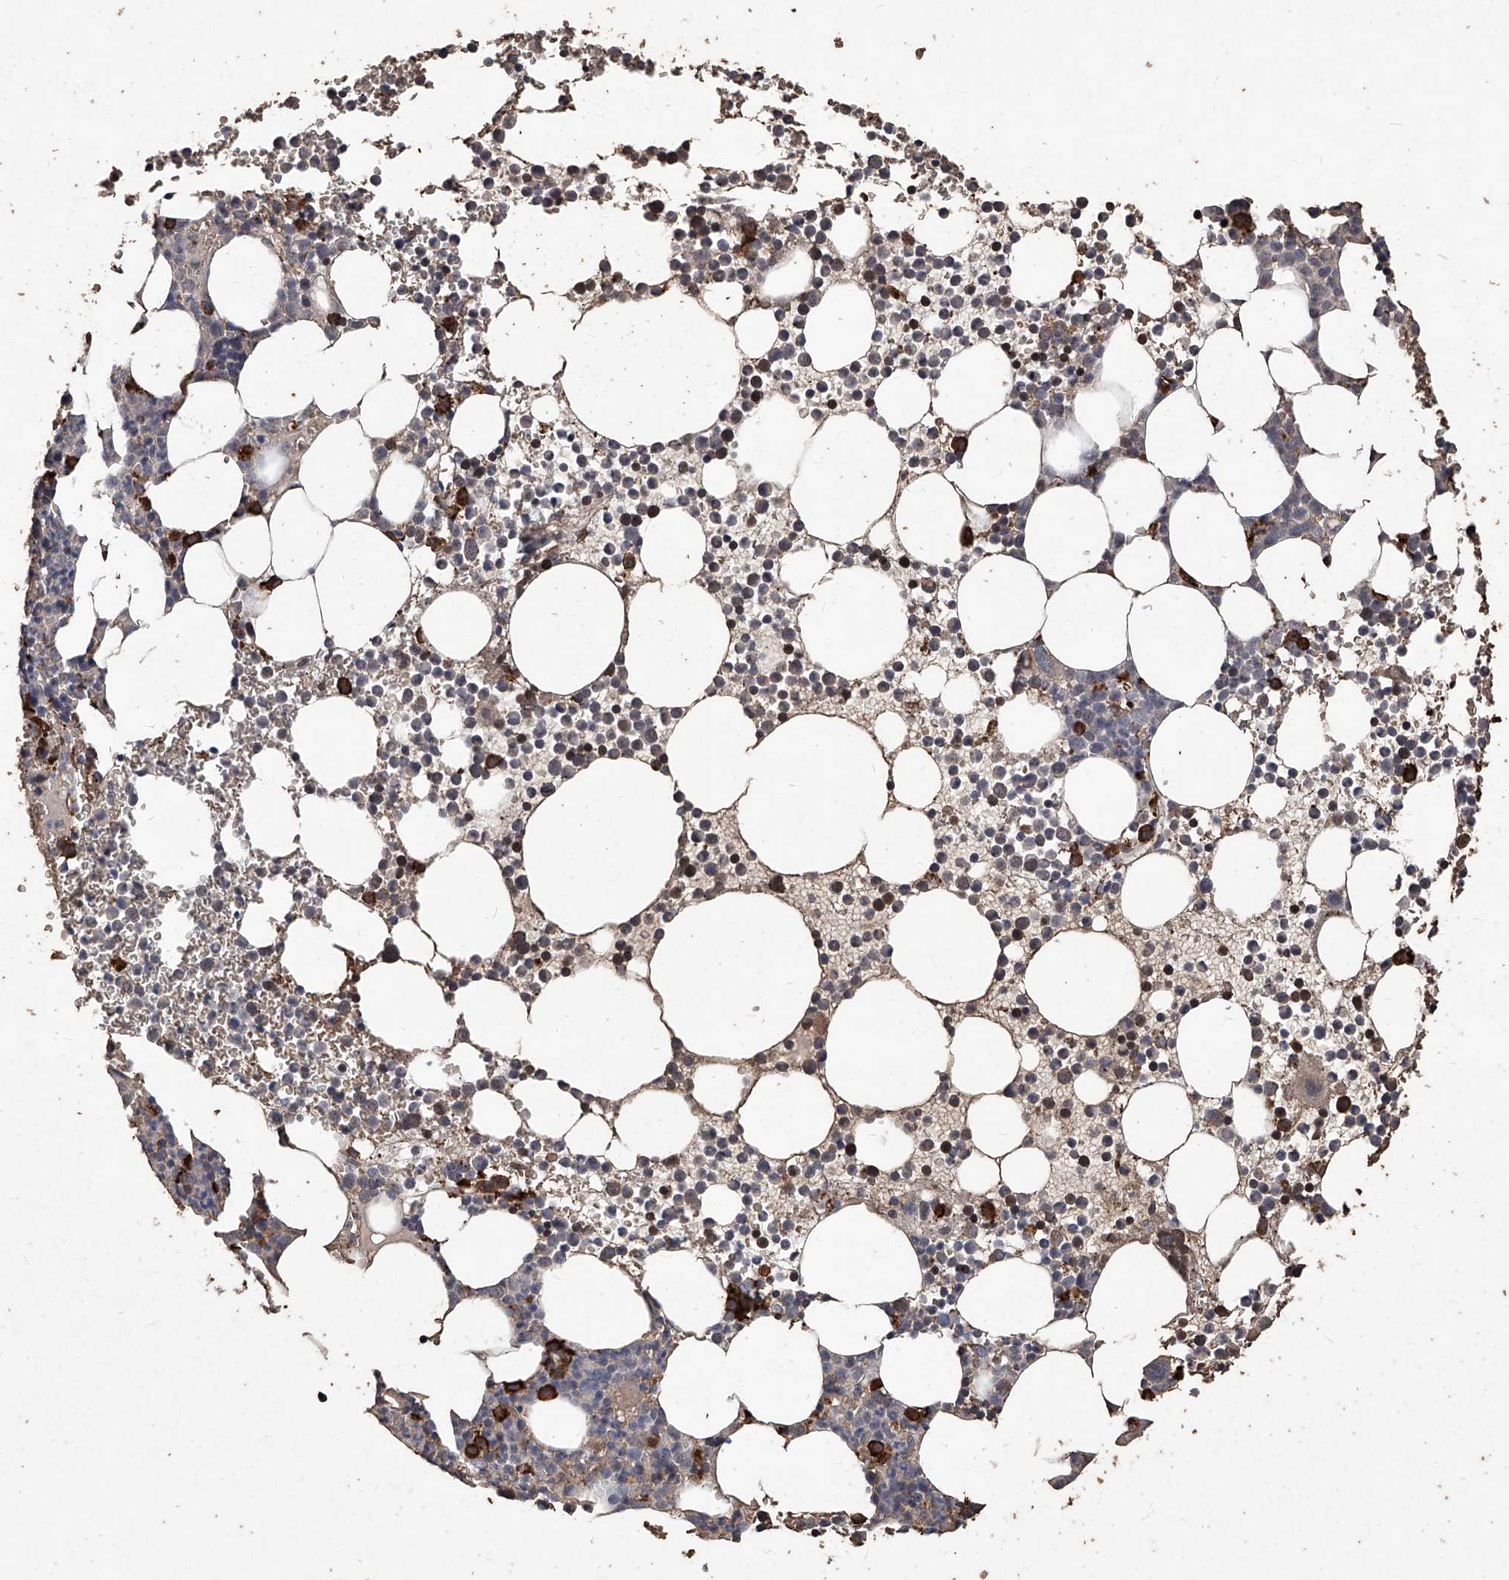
{"staining": {"intensity": "strong", "quantity": "<25%", "location": "cytoplasmic/membranous"}, "tissue": "bone marrow", "cell_type": "Hematopoietic cells", "image_type": "normal", "snomed": [{"axis": "morphology", "description": "Normal tissue, NOS"}, {"axis": "topography", "description": "Bone marrow"}], "caption": "Approximately <25% of hematopoietic cells in unremarkable human bone marrow show strong cytoplasmic/membranous protein staining as visualized by brown immunohistochemical staining.", "gene": "EML1", "patient": {"sex": "female", "age": 78}}